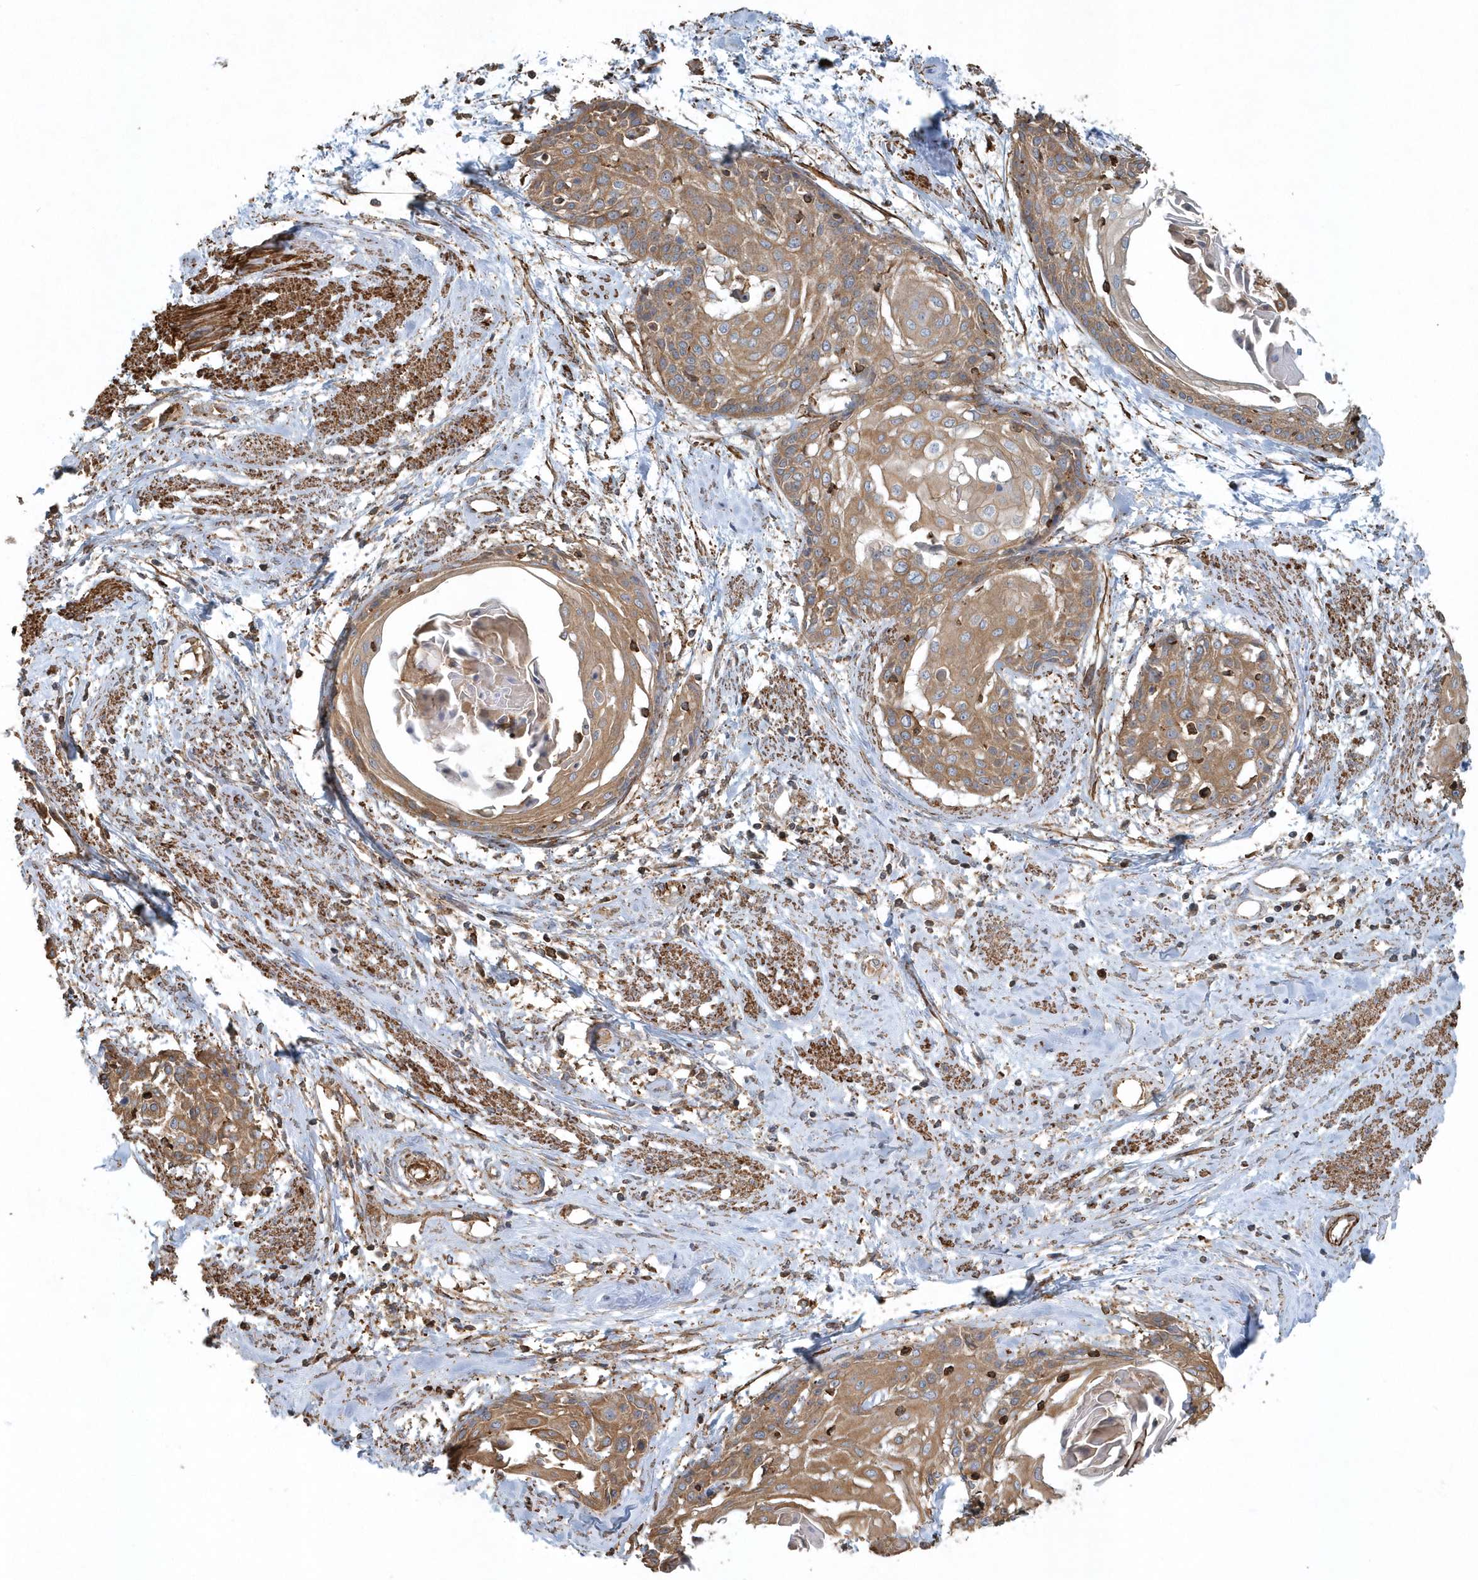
{"staining": {"intensity": "moderate", "quantity": ">75%", "location": "cytoplasmic/membranous"}, "tissue": "cervical cancer", "cell_type": "Tumor cells", "image_type": "cancer", "snomed": [{"axis": "morphology", "description": "Squamous cell carcinoma, NOS"}, {"axis": "topography", "description": "Cervix"}], "caption": "Cervical squamous cell carcinoma stained with immunohistochemistry (IHC) demonstrates moderate cytoplasmic/membranous expression in approximately >75% of tumor cells.", "gene": "MMUT", "patient": {"sex": "female", "age": 57}}